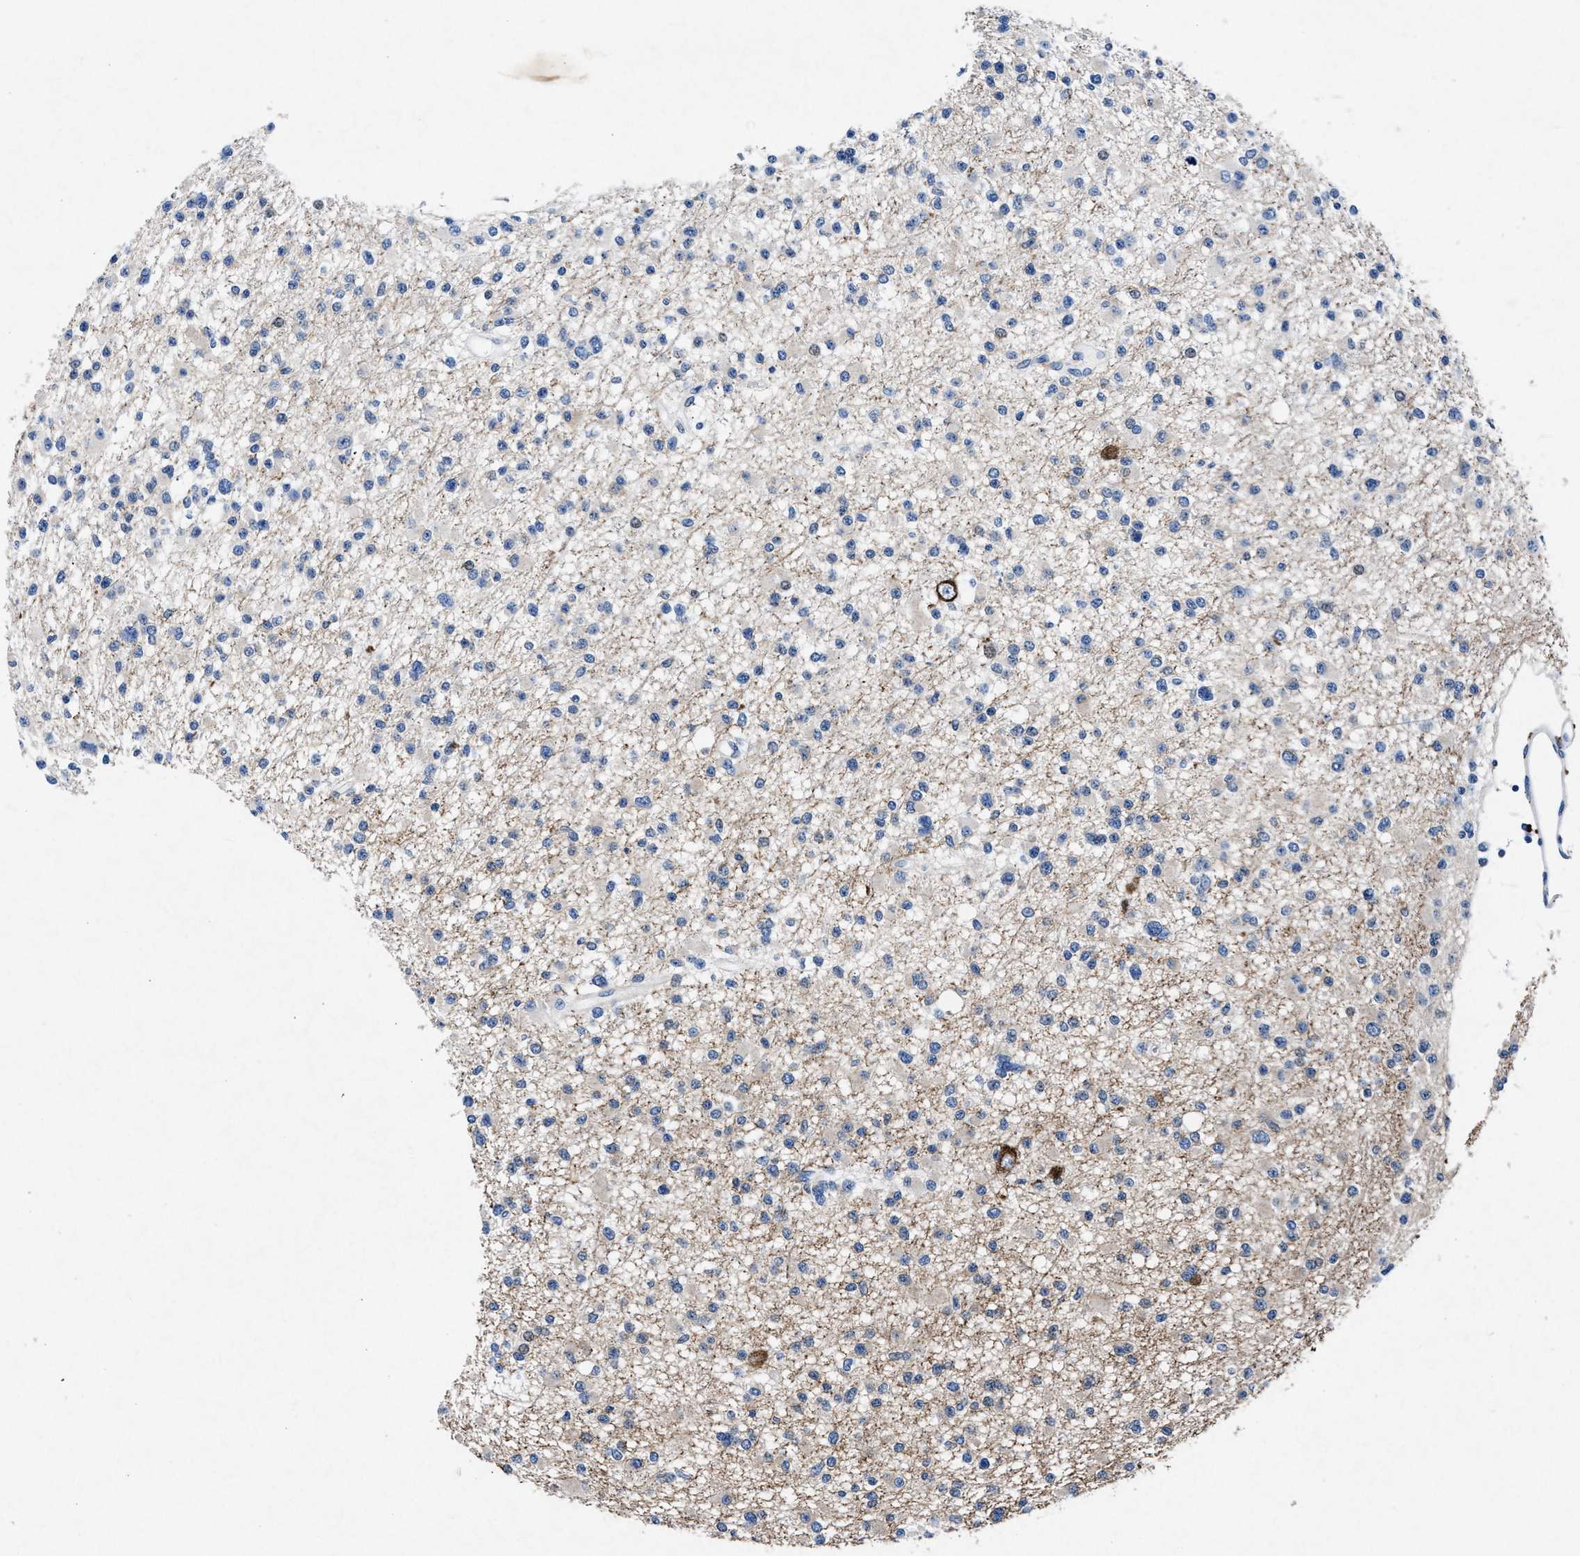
{"staining": {"intensity": "negative", "quantity": "none", "location": "none"}, "tissue": "glioma", "cell_type": "Tumor cells", "image_type": "cancer", "snomed": [{"axis": "morphology", "description": "Glioma, malignant, Low grade"}, {"axis": "topography", "description": "Brain"}], "caption": "Glioma stained for a protein using immunohistochemistry (IHC) displays no expression tumor cells.", "gene": "MAP6", "patient": {"sex": "female", "age": 22}}